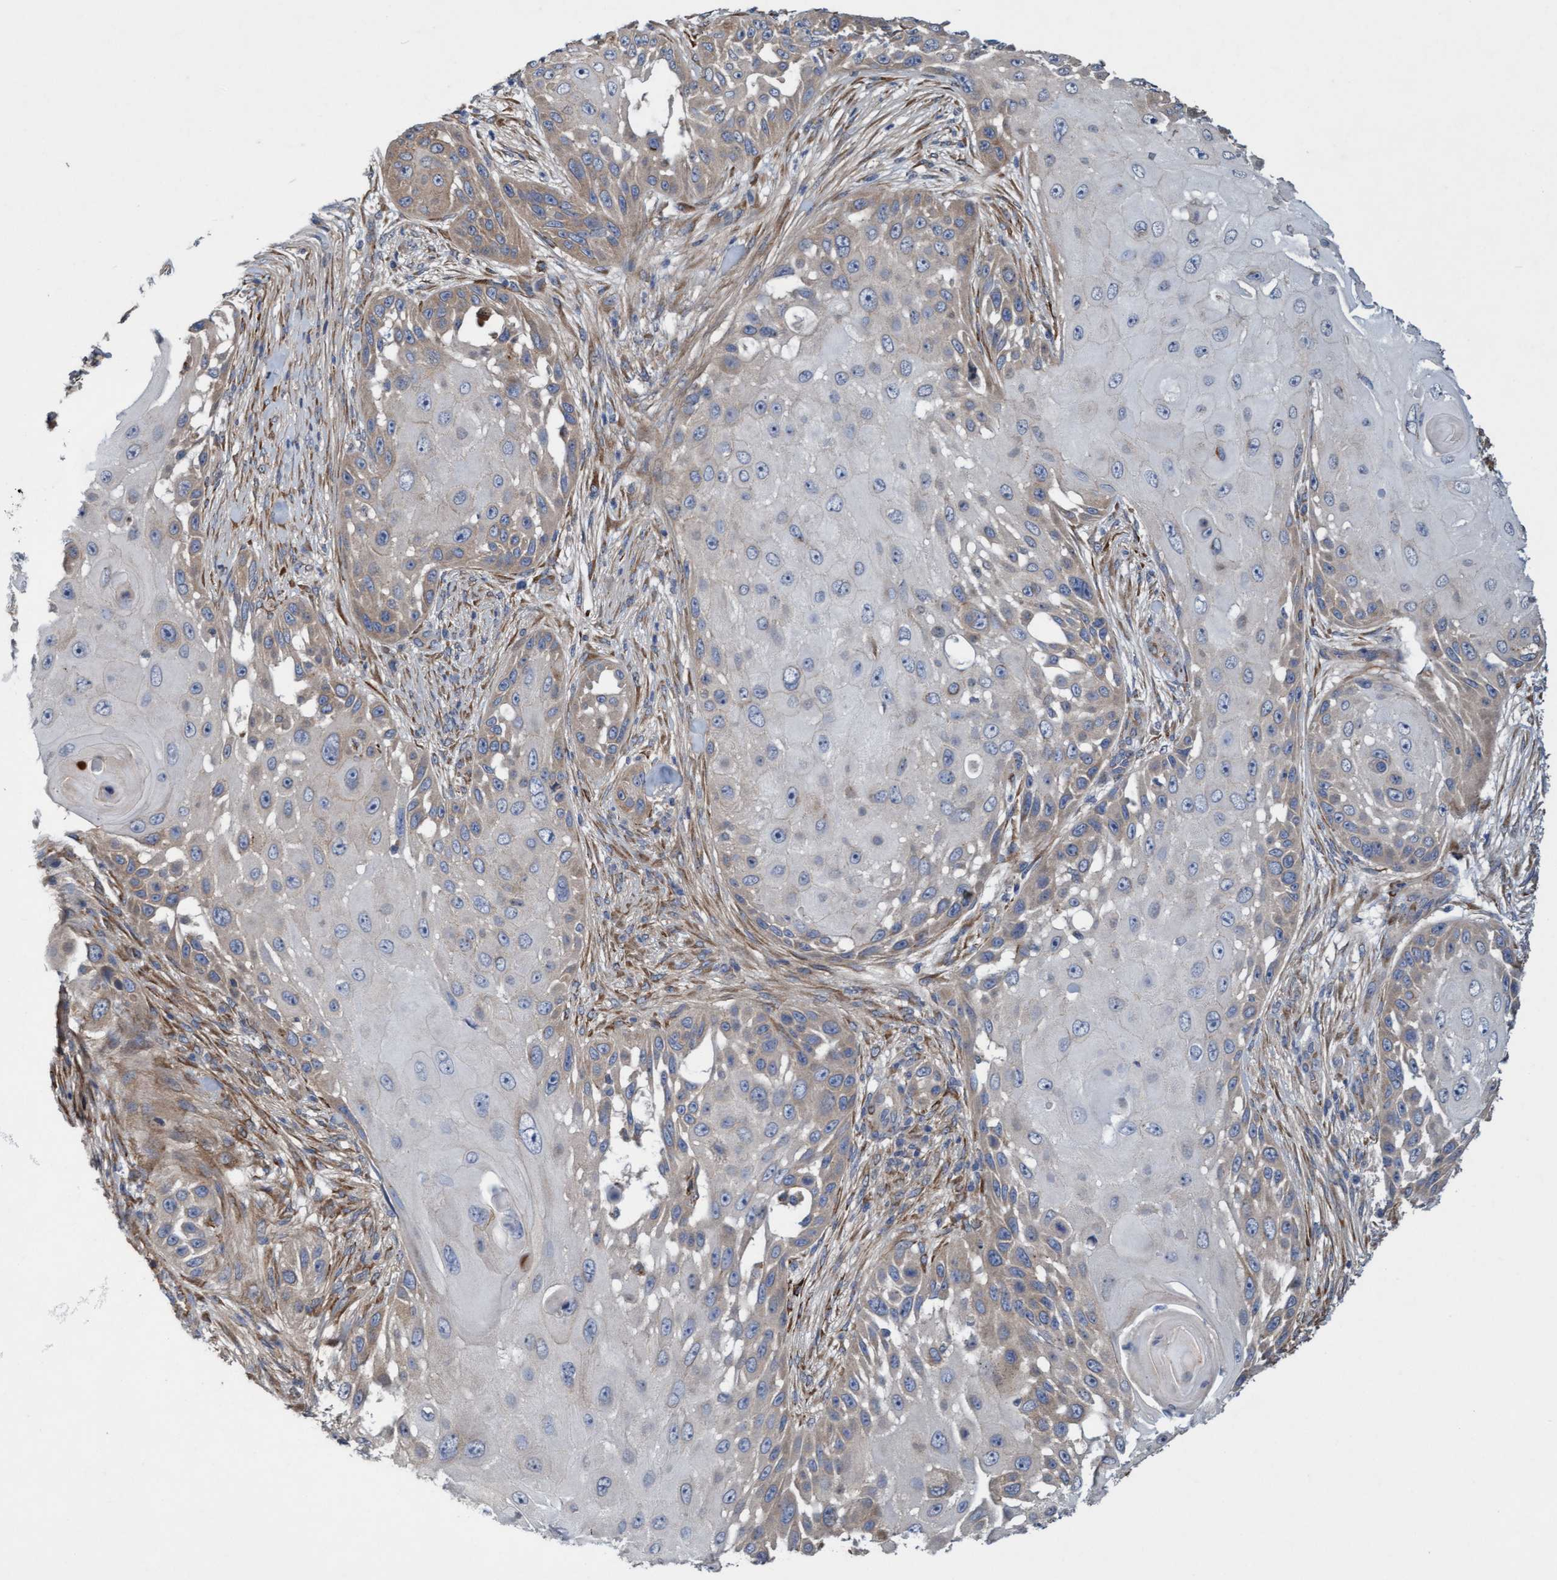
{"staining": {"intensity": "weak", "quantity": "<25%", "location": "cytoplasmic/membranous"}, "tissue": "skin cancer", "cell_type": "Tumor cells", "image_type": "cancer", "snomed": [{"axis": "morphology", "description": "Squamous cell carcinoma, NOS"}, {"axis": "topography", "description": "Skin"}], "caption": "Immunohistochemical staining of human skin cancer (squamous cell carcinoma) displays no significant positivity in tumor cells. Nuclei are stained in blue.", "gene": "DDHD2", "patient": {"sex": "female", "age": 44}}